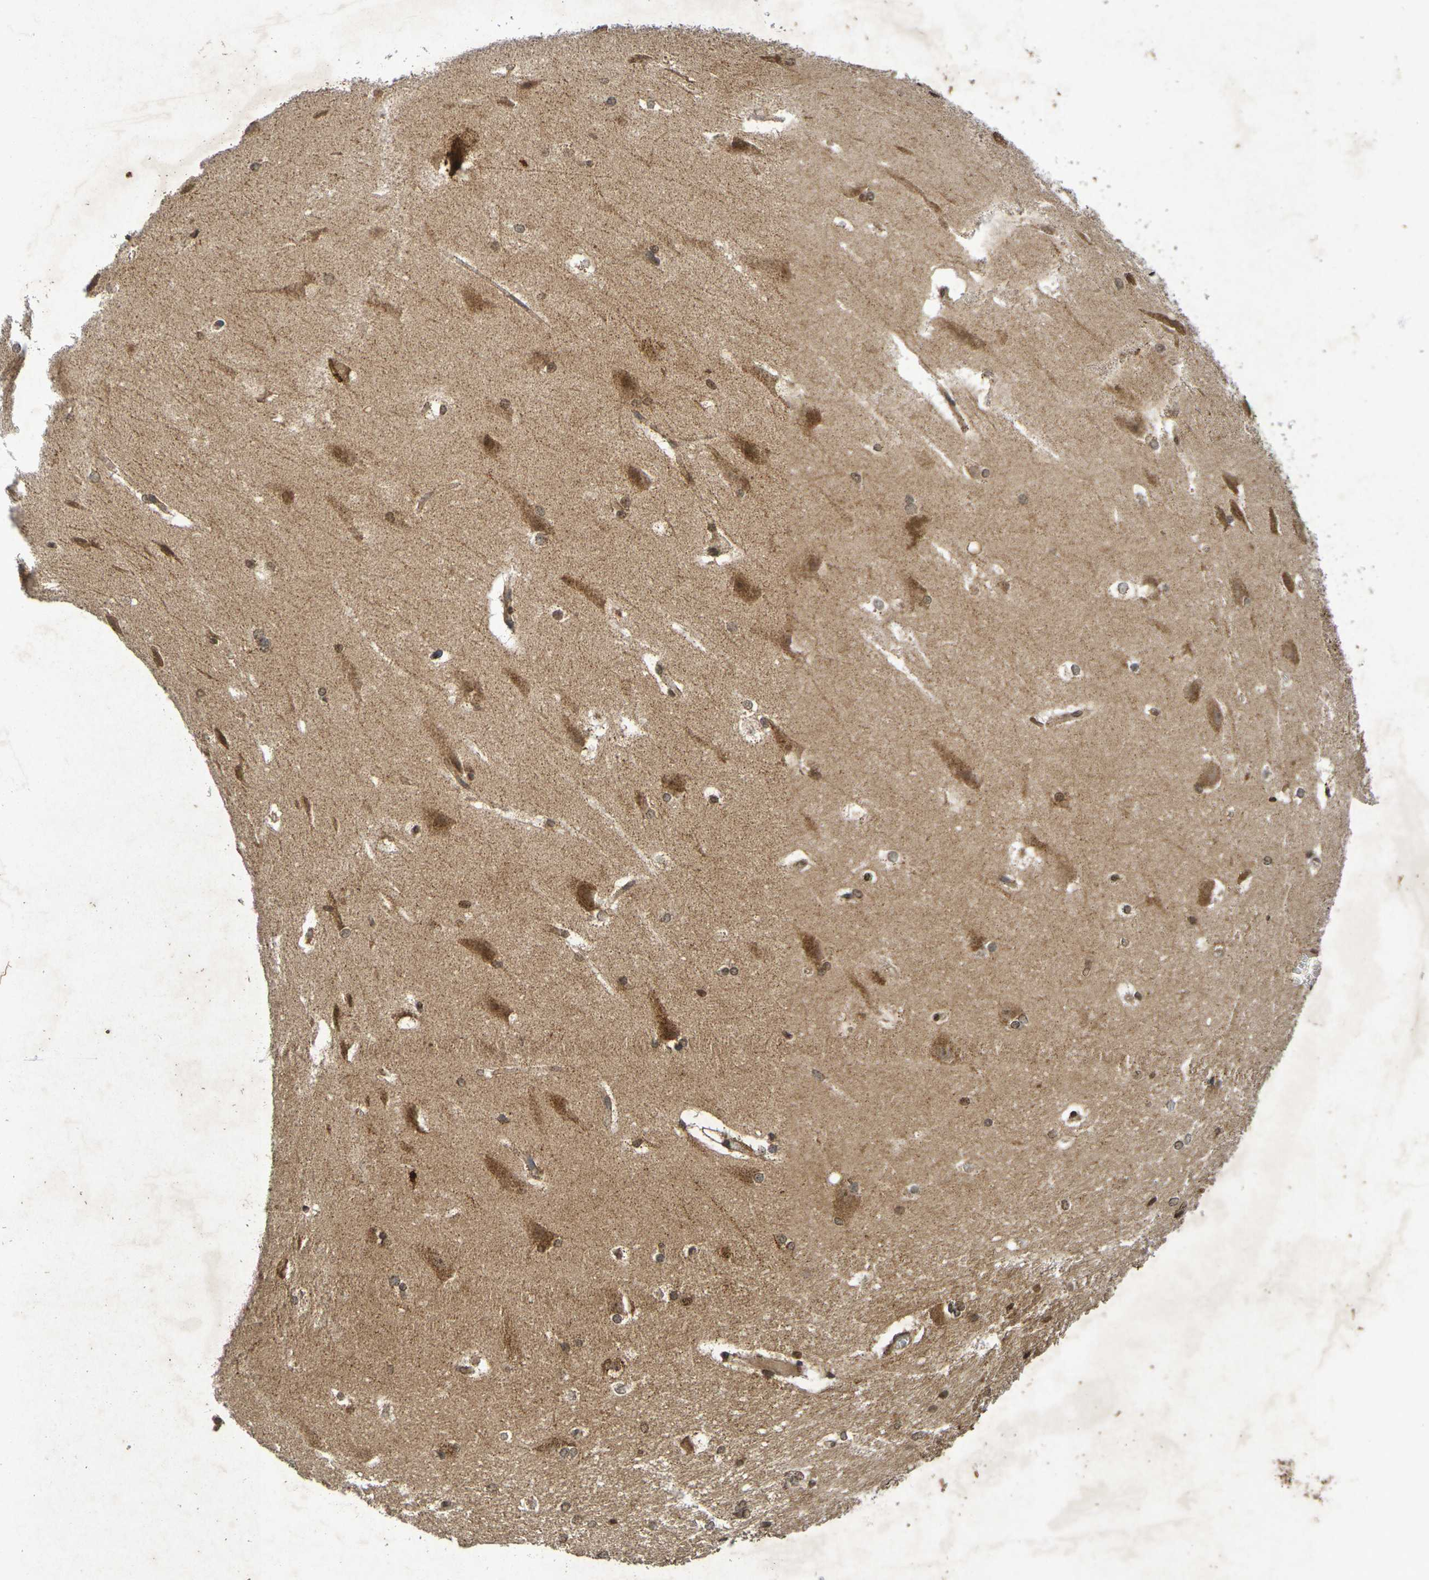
{"staining": {"intensity": "moderate", "quantity": ">75%", "location": "nuclear"}, "tissue": "hippocampus", "cell_type": "Glial cells", "image_type": "normal", "snomed": [{"axis": "morphology", "description": "Normal tissue, NOS"}, {"axis": "topography", "description": "Hippocampus"}], "caption": "An immunohistochemistry histopathology image of unremarkable tissue is shown. Protein staining in brown highlights moderate nuclear positivity in hippocampus within glial cells.", "gene": "GUCY1A2", "patient": {"sex": "female", "age": 19}}